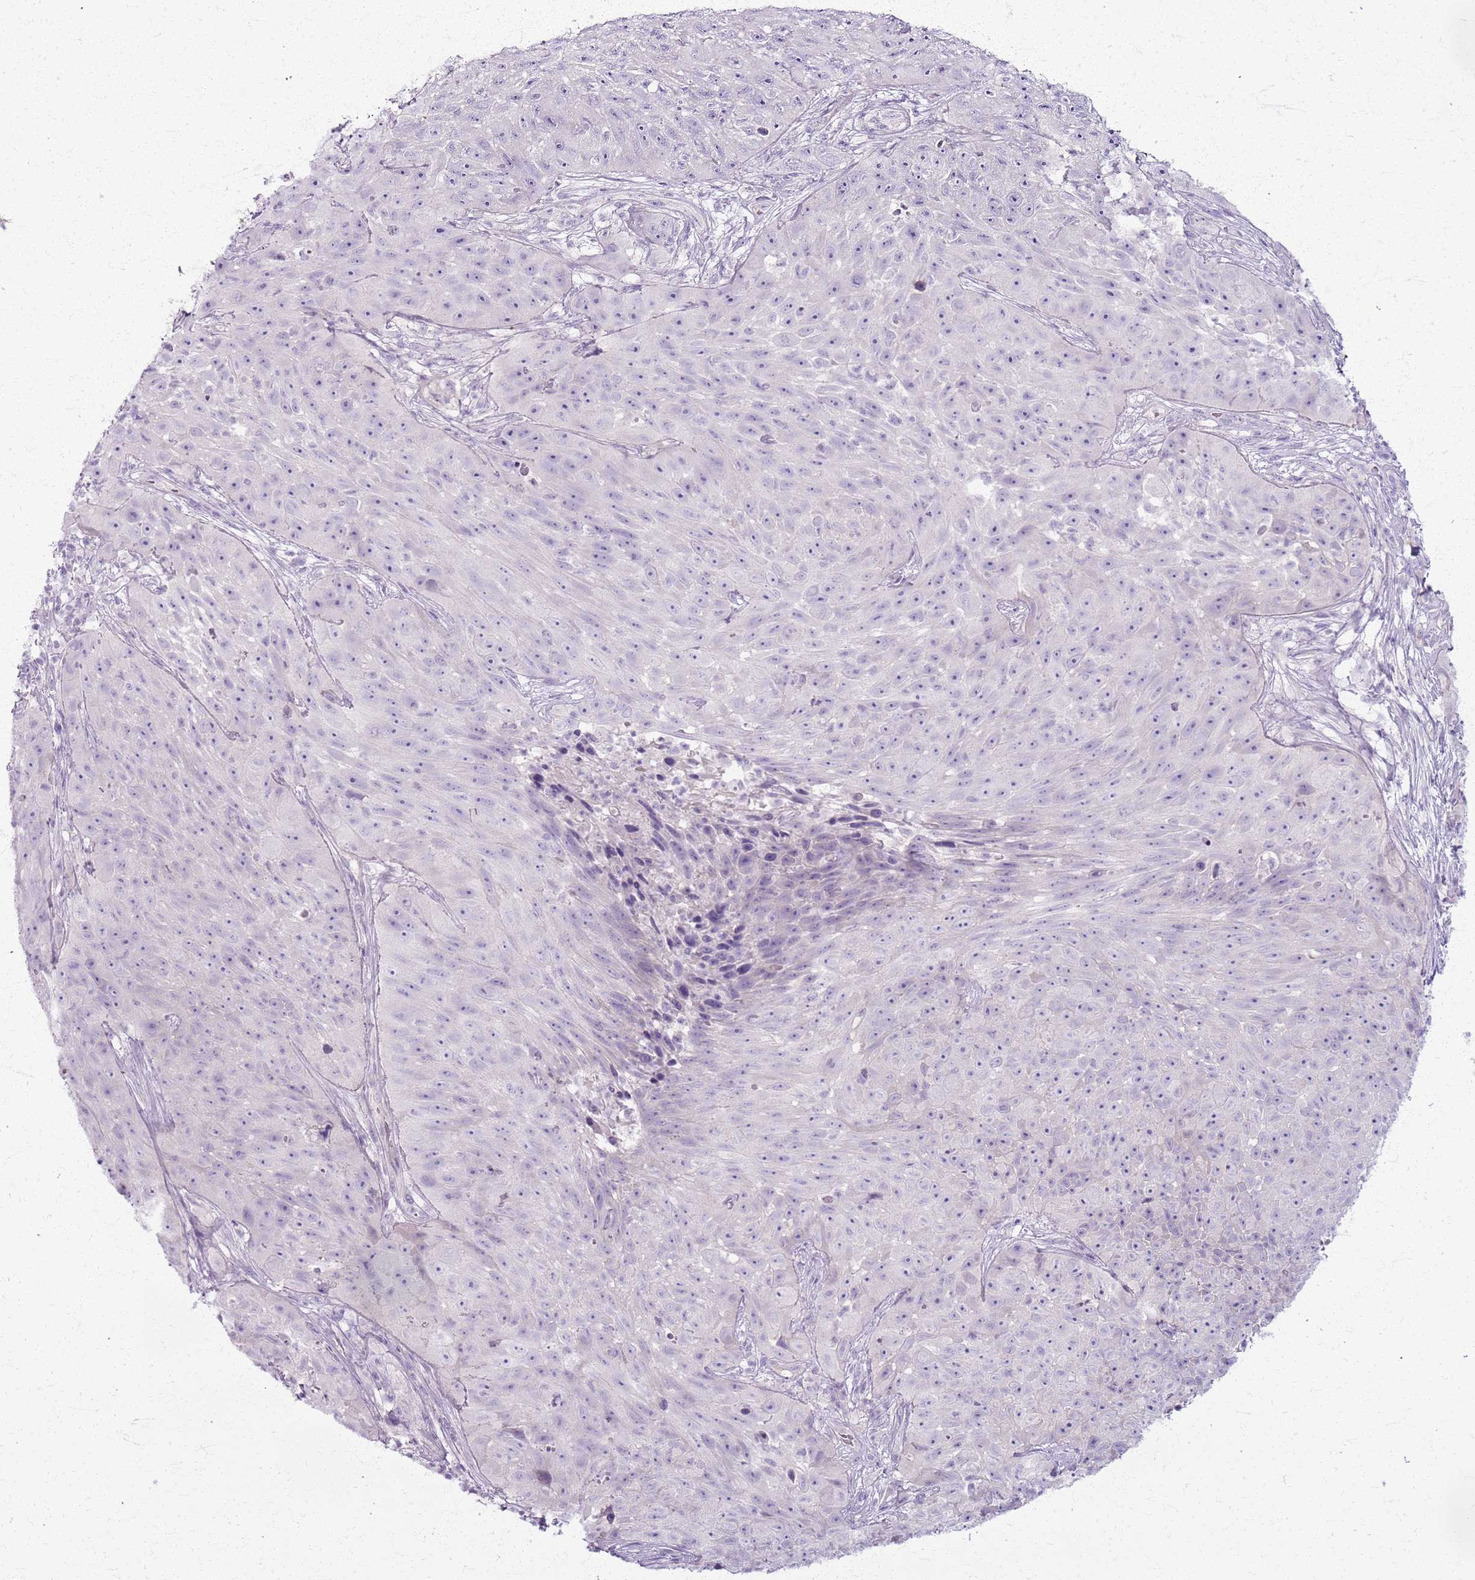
{"staining": {"intensity": "negative", "quantity": "none", "location": "none"}, "tissue": "skin cancer", "cell_type": "Tumor cells", "image_type": "cancer", "snomed": [{"axis": "morphology", "description": "Squamous cell carcinoma, NOS"}, {"axis": "topography", "description": "Skin"}], "caption": "A photomicrograph of skin squamous cell carcinoma stained for a protein displays no brown staining in tumor cells.", "gene": "CSRP3", "patient": {"sex": "female", "age": 87}}